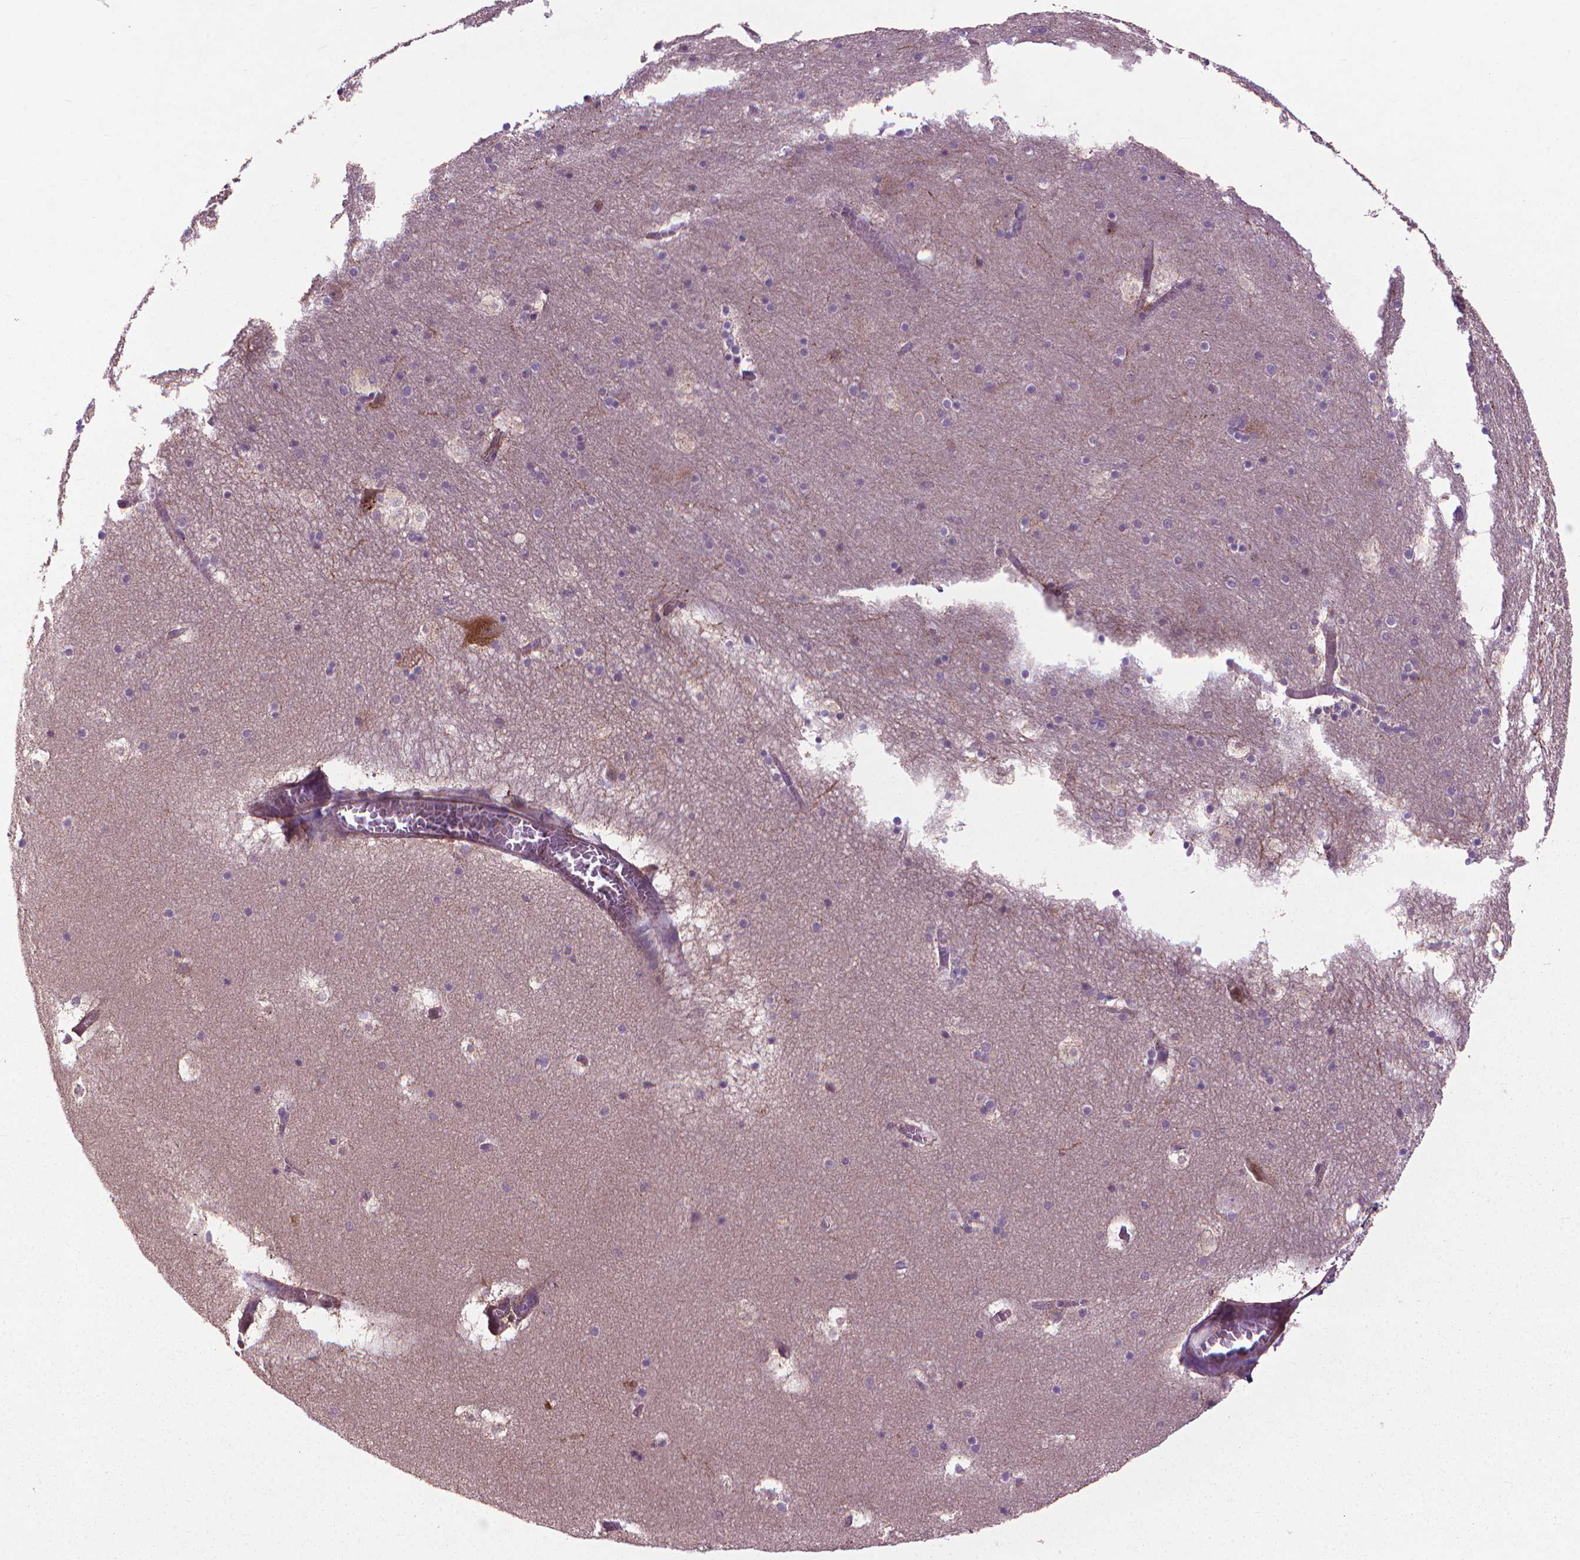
{"staining": {"intensity": "negative", "quantity": "none", "location": "none"}, "tissue": "hippocampus", "cell_type": "Glial cells", "image_type": "normal", "snomed": [{"axis": "morphology", "description": "Normal tissue, NOS"}, {"axis": "topography", "description": "Hippocampus"}], "caption": "Immunohistochemistry (IHC) of benign human hippocampus displays no staining in glial cells.", "gene": "MYH14", "patient": {"sex": "male", "age": 45}}